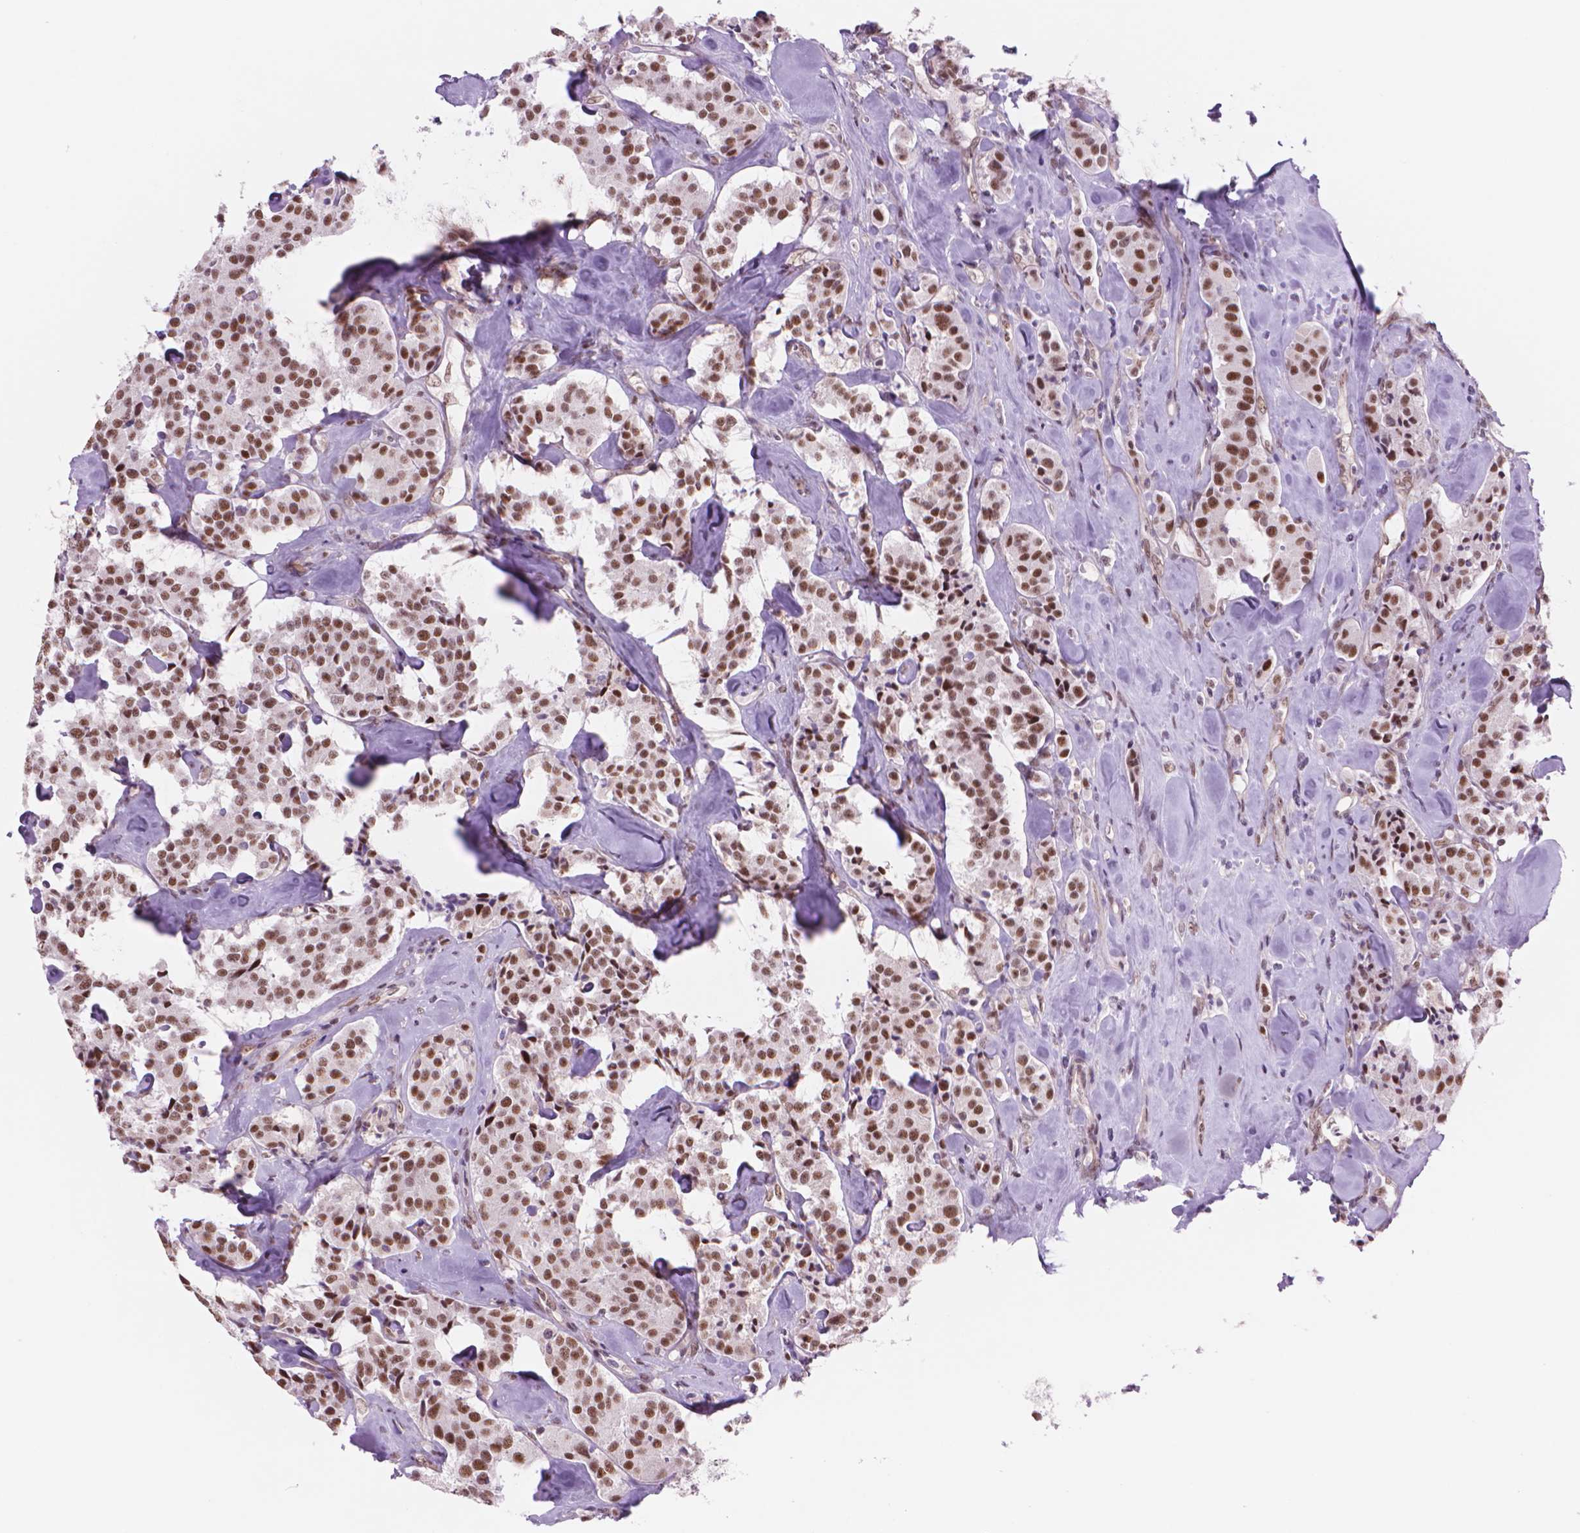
{"staining": {"intensity": "strong", "quantity": ">75%", "location": "nuclear"}, "tissue": "carcinoid", "cell_type": "Tumor cells", "image_type": "cancer", "snomed": [{"axis": "morphology", "description": "Carcinoid, malignant, NOS"}, {"axis": "topography", "description": "Pancreas"}], "caption": "Protein staining of carcinoid tissue shows strong nuclear expression in approximately >75% of tumor cells.", "gene": "POLR3D", "patient": {"sex": "male", "age": 41}}